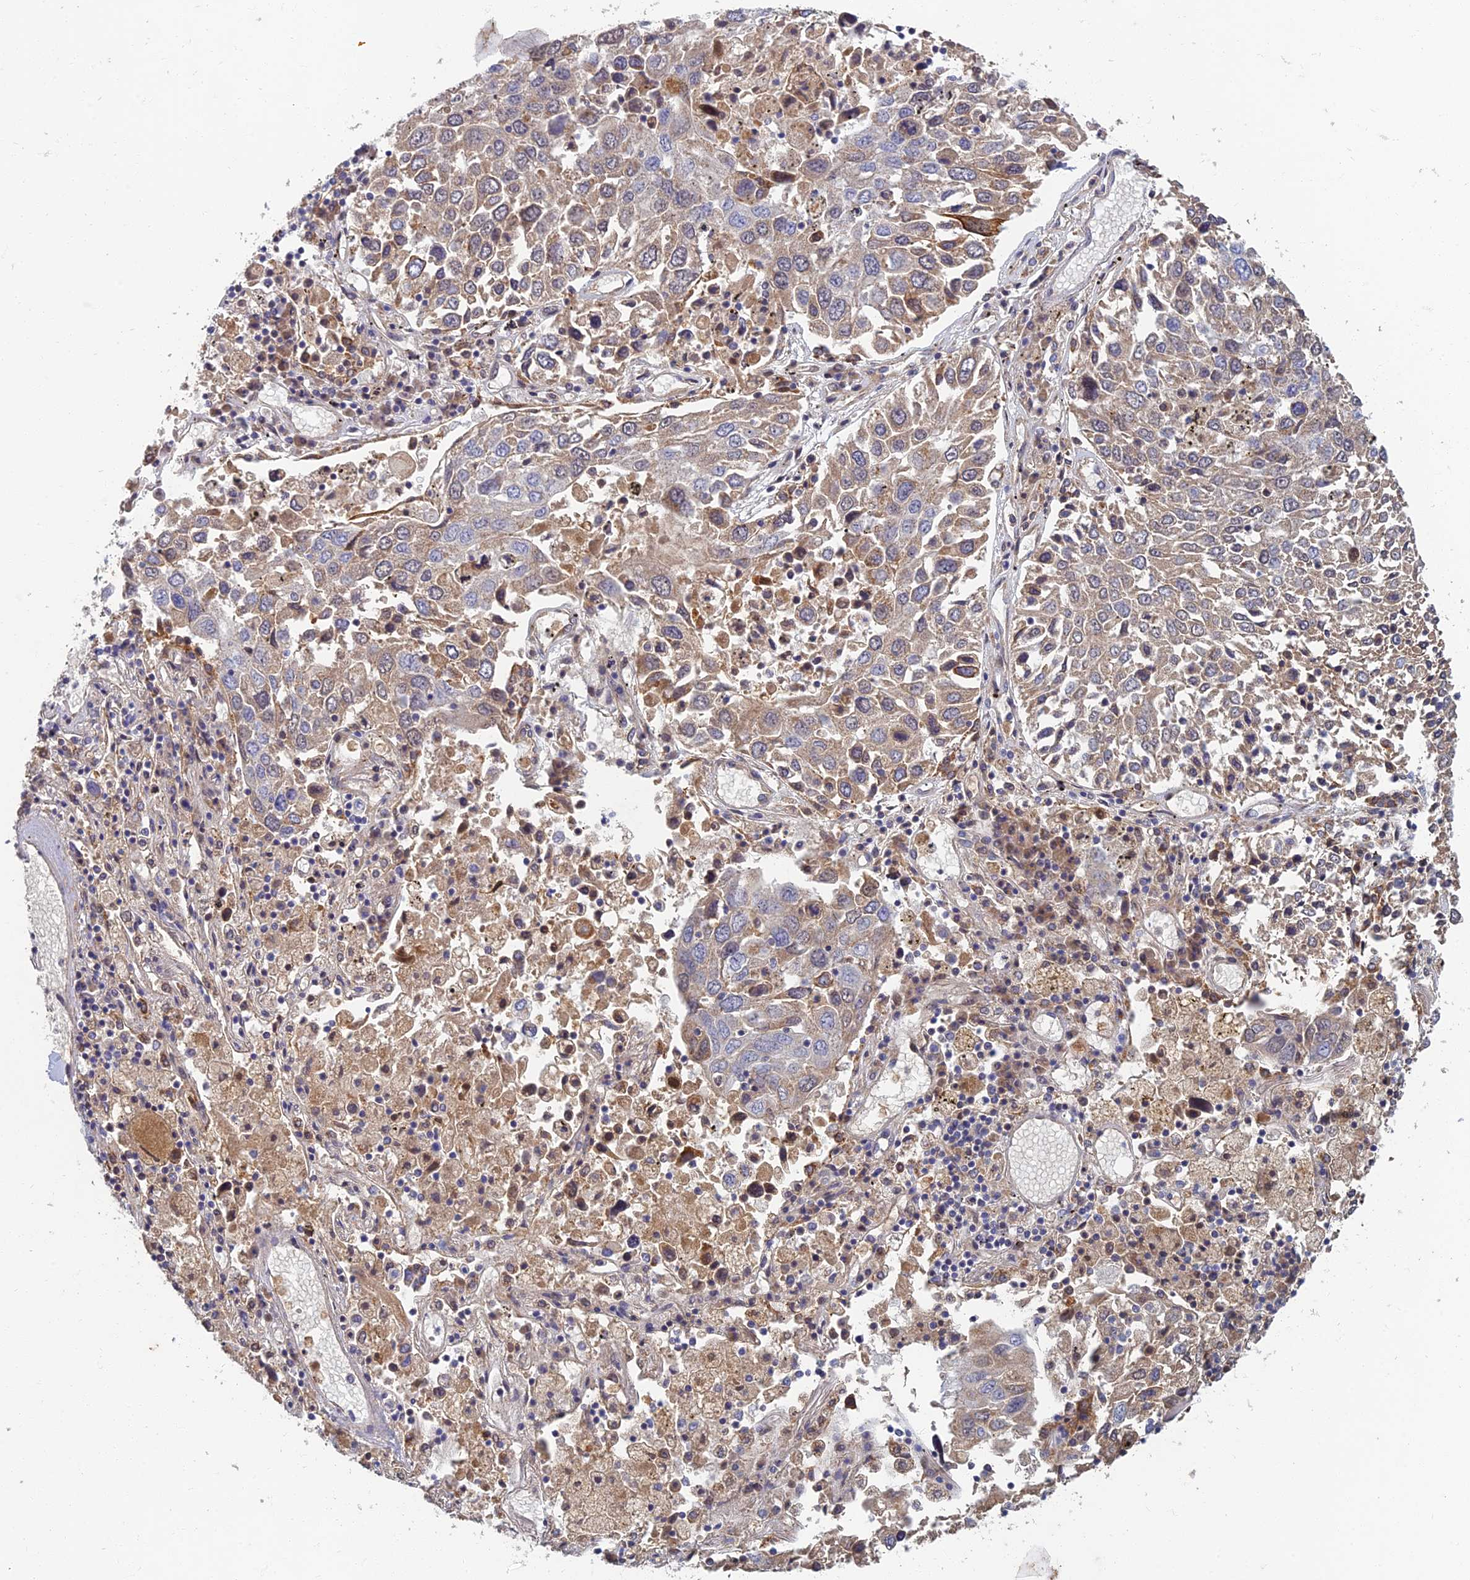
{"staining": {"intensity": "moderate", "quantity": "<25%", "location": "cytoplasmic/membranous"}, "tissue": "lung cancer", "cell_type": "Tumor cells", "image_type": "cancer", "snomed": [{"axis": "morphology", "description": "Squamous cell carcinoma, NOS"}, {"axis": "topography", "description": "Lung"}], "caption": "This histopathology image reveals immunohistochemistry (IHC) staining of lung squamous cell carcinoma, with low moderate cytoplasmic/membranous staining in approximately <25% of tumor cells.", "gene": "SOGA1", "patient": {"sex": "male", "age": 65}}